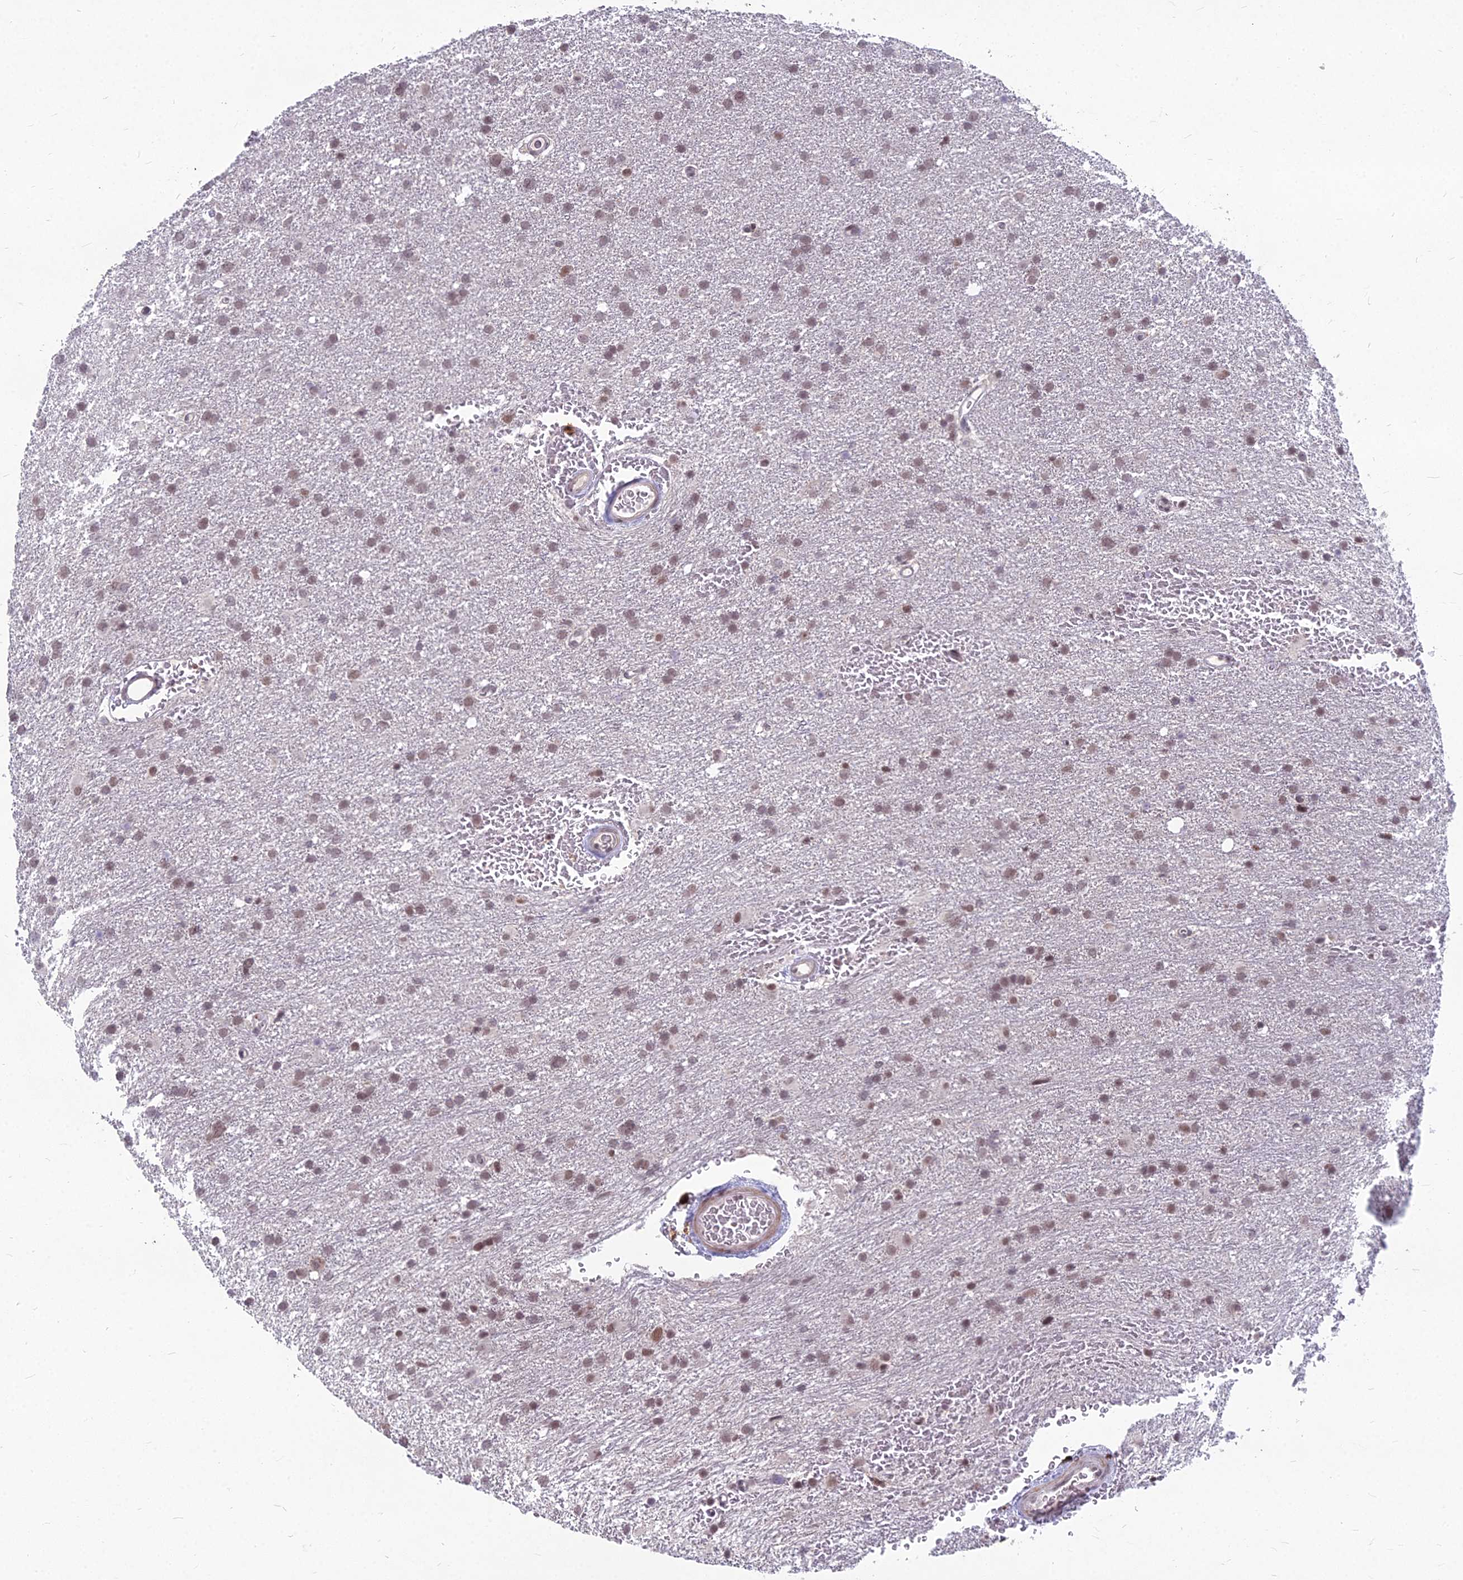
{"staining": {"intensity": "moderate", "quantity": ">75%", "location": "nuclear"}, "tissue": "glioma", "cell_type": "Tumor cells", "image_type": "cancer", "snomed": [{"axis": "morphology", "description": "Glioma, malignant, High grade"}, {"axis": "topography", "description": "Cerebral cortex"}], "caption": "Immunohistochemical staining of high-grade glioma (malignant) exhibits medium levels of moderate nuclear staining in approximately >75% of tumor cells. The staining was performed using DAB (3,3'-diaminobenzidine), with brown indicating positive protein expression. Nuclei are stained blue with hematoxylin.", "gene": "KAT7", "patient": {"sex": "female", "age": 36}}